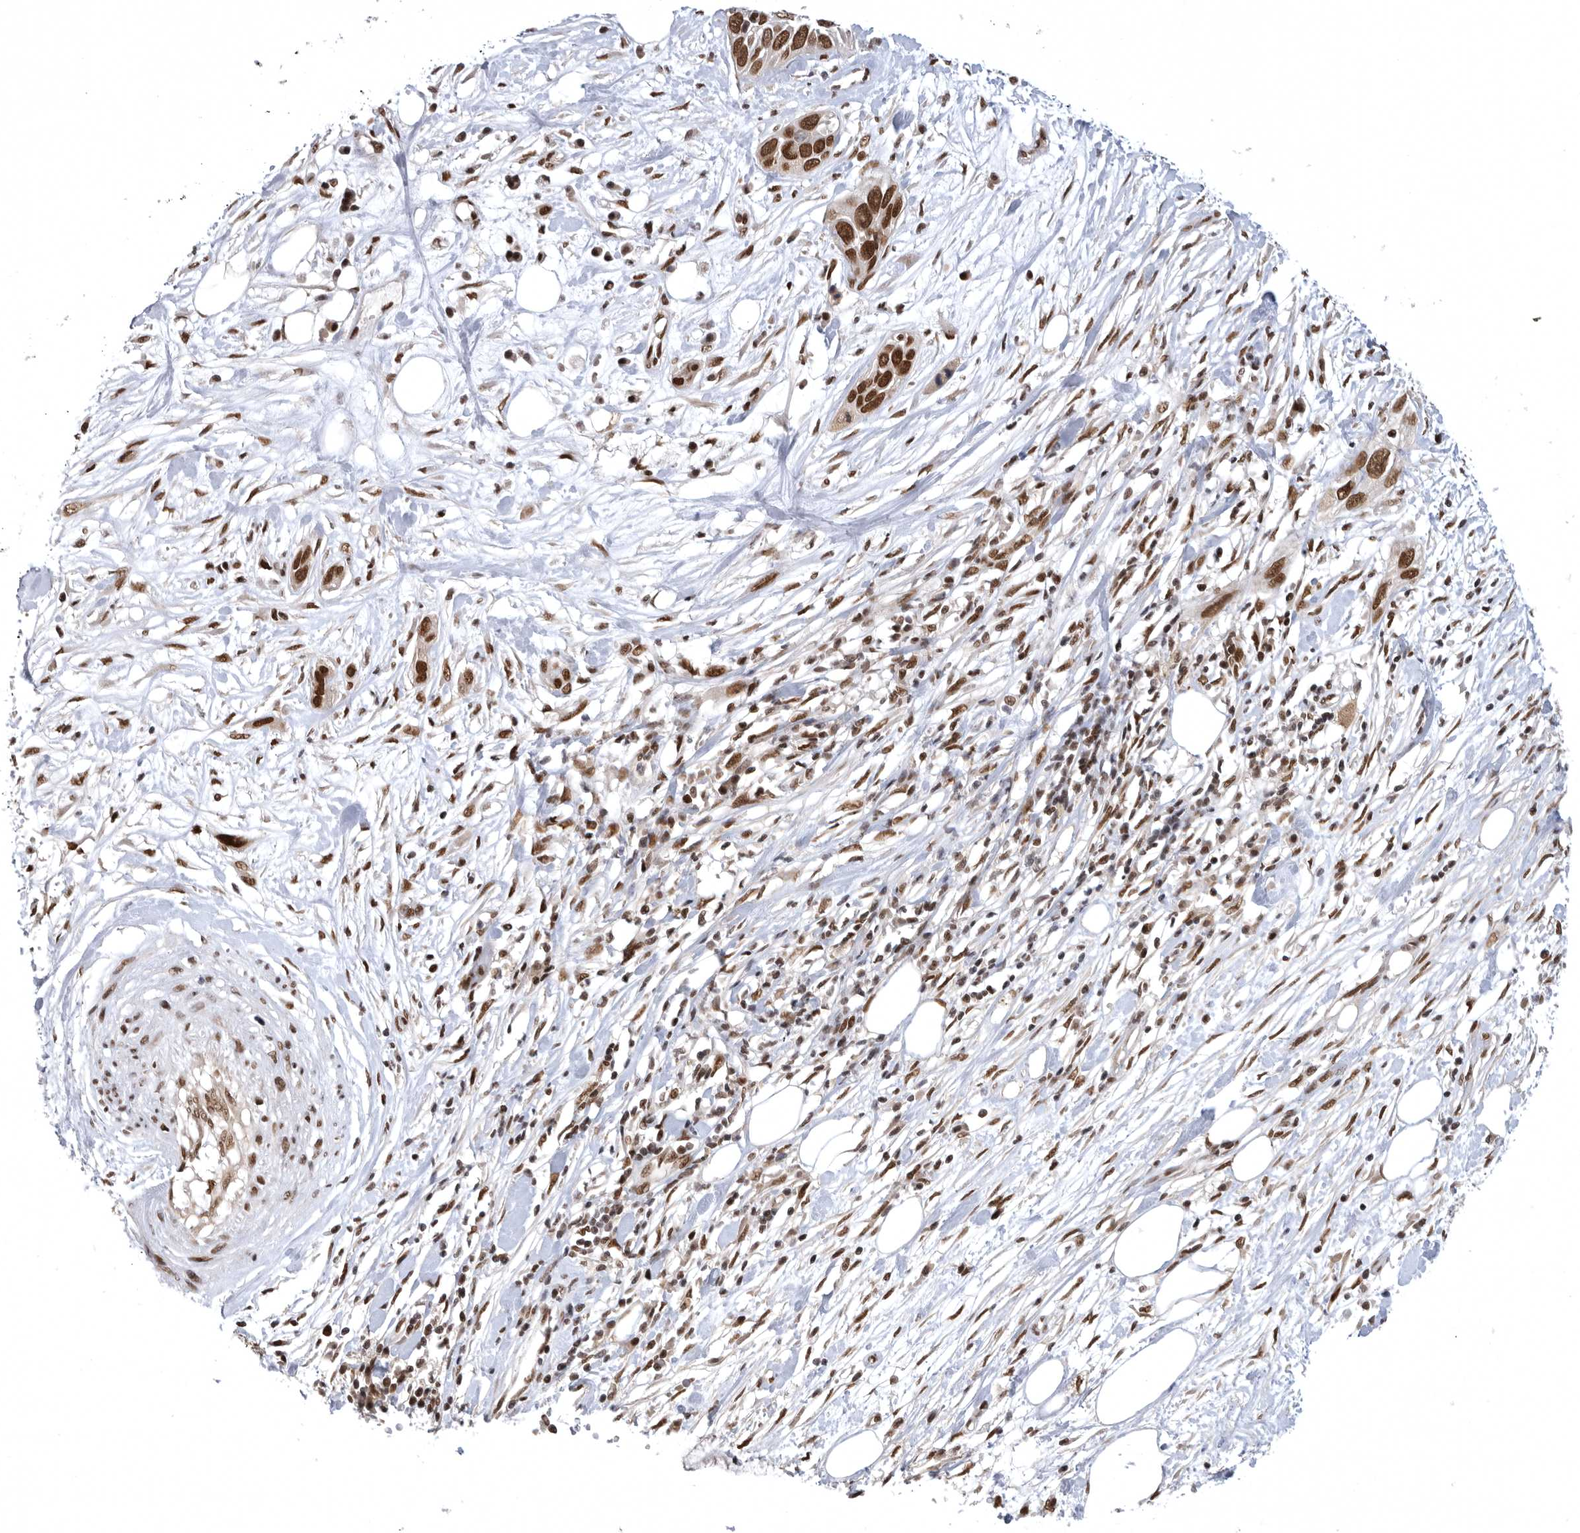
{"staining": {"intensity": "strong", "quantity": ">75%", "location": "nuclear"}, "tissue": "pancreatic cancer", "cell_type": "Tumor cells", "image_type": "cancer", "snomed": [{"axis": "morphology", "description": "Adenocarcinoma, NOS"}, {"axis": "topography", "description": "Pancreas"}], "caption": "Strong nuclear staining is seen in about >75% of tumor cells in pancreatic adenocarcinoma.", "gene": "ZNF830", "patient": {"sex": "female", "age": 60}}